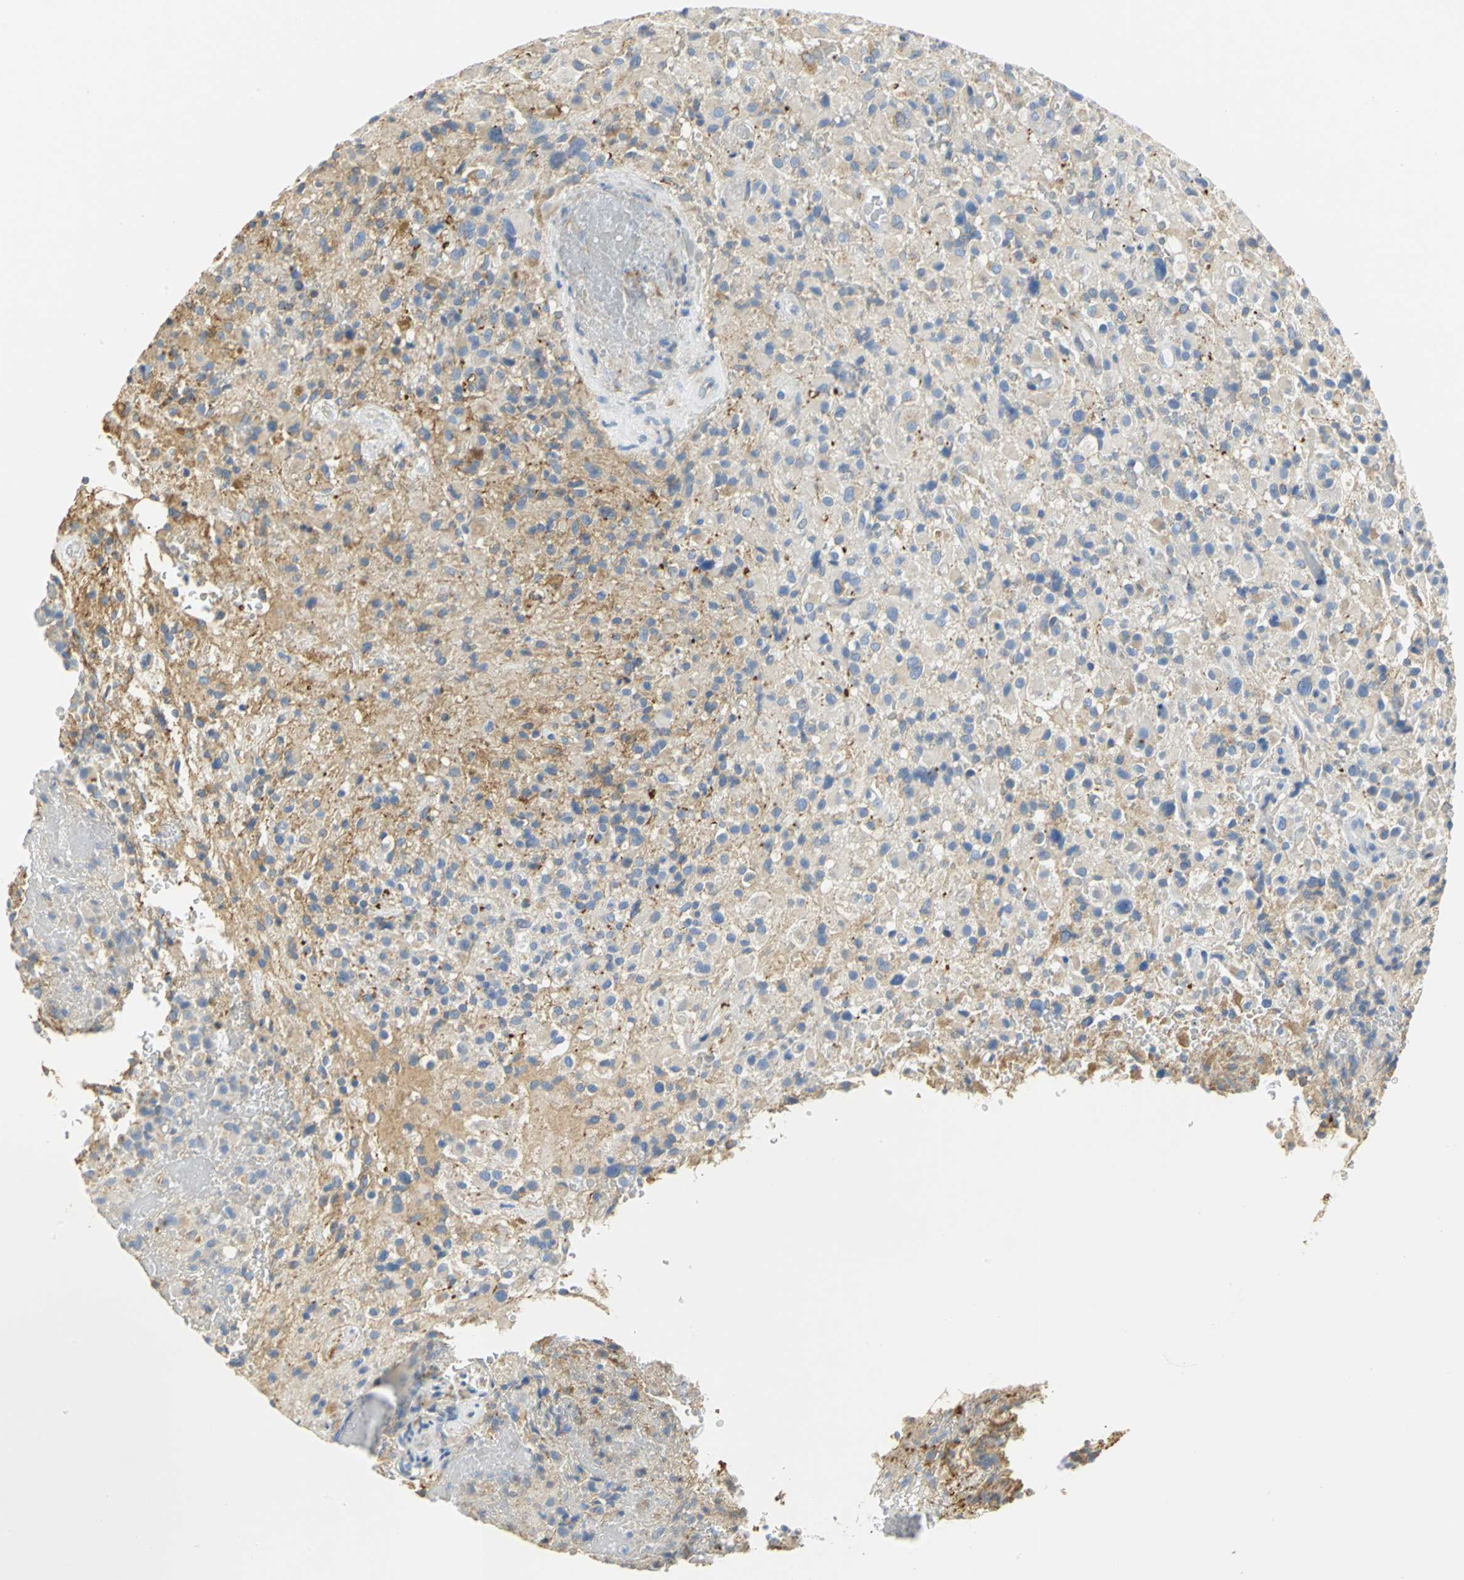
{"staining": {"intensity": "weak", "quantity": "25%-75%", "location": "cytoplasmic/membranous"}, "tissue": "glioma", "cell_type": "Tumor cells", "image_type": "cancer", "snomed": [{"axis": "morphology", "description": "Glioma, malignant, High grade"}, {"axis": "topography", "description": "Brain"}], "caption": "A low amount of weak cytoplasmic/membranous positivity is seen in about 25%-75% of tumor cells in glioma tissue.", "gene": "GNRH2", "patient": {"sex": "male", "age": 71}}